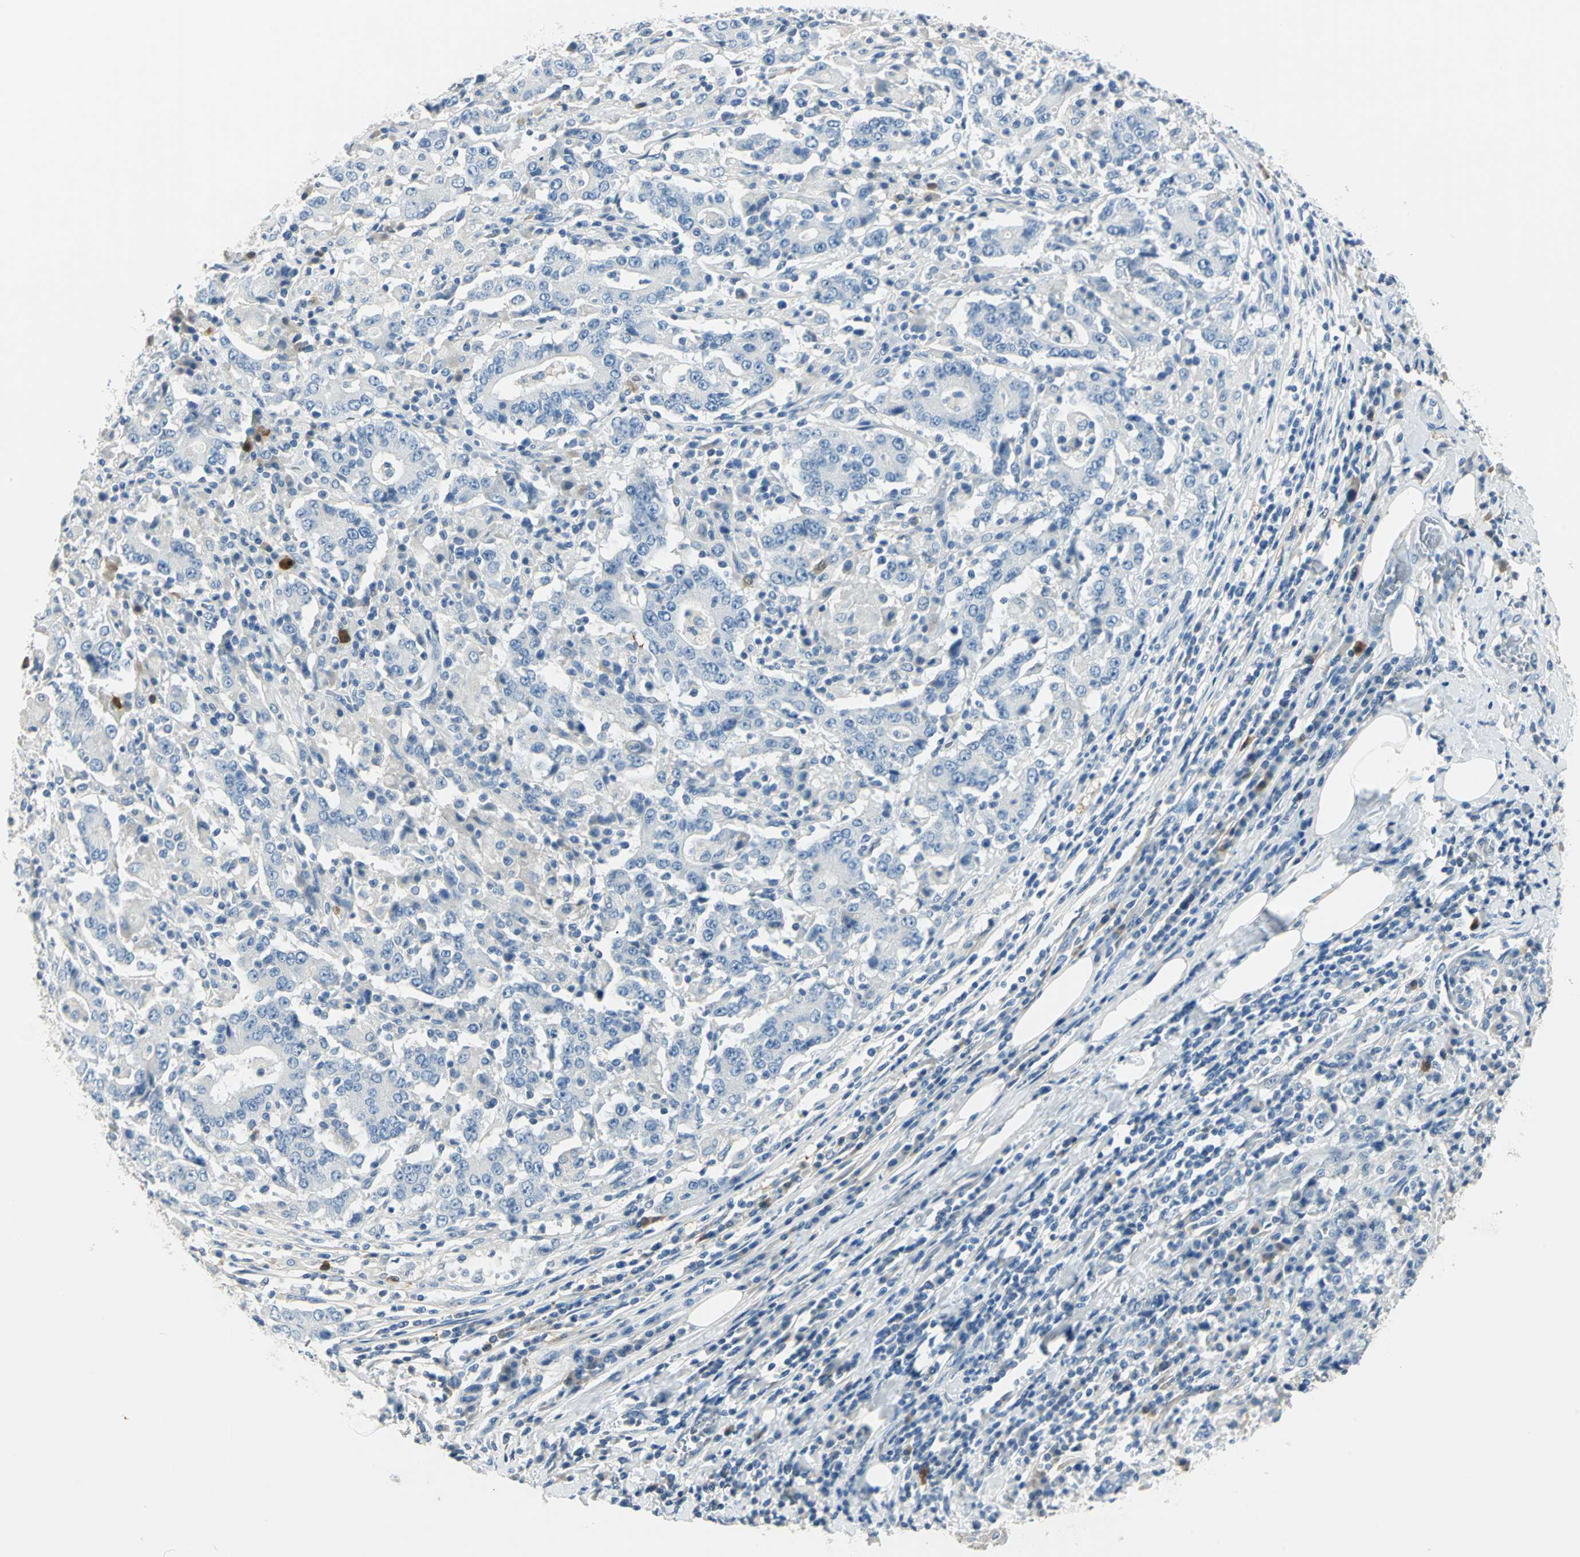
{"staining": {"intensity": "negative", "quantity": "none", "location": "none"}, "tissue": "stomach cancer", "cell_type": "Tumor cells", "image_type": "cancer", "snomed": [{"axis": "morphology", "description": "Normal tissue, NOS"}, {"axis": "morphology", "description": "Adenocarcinoma, NOS"}, {"axis": "topography", "description": "Stomach, upper"}, {"axis": "topography", "description": "Stomach"}], "caption": "The immunohistochemistry (IHC) micrograph has no significant expression in tumor cells of stomach adenocarcinoma tissue. The staining was performed using DAB (3,3'-diaminobenzidine) to visualize the protein expression in brown, while the nuclei were stained in blue with hematoxylin (Magnification: 20x).", "gene": "UCHL1", "patient": {"sex": "male", "age": 59}}